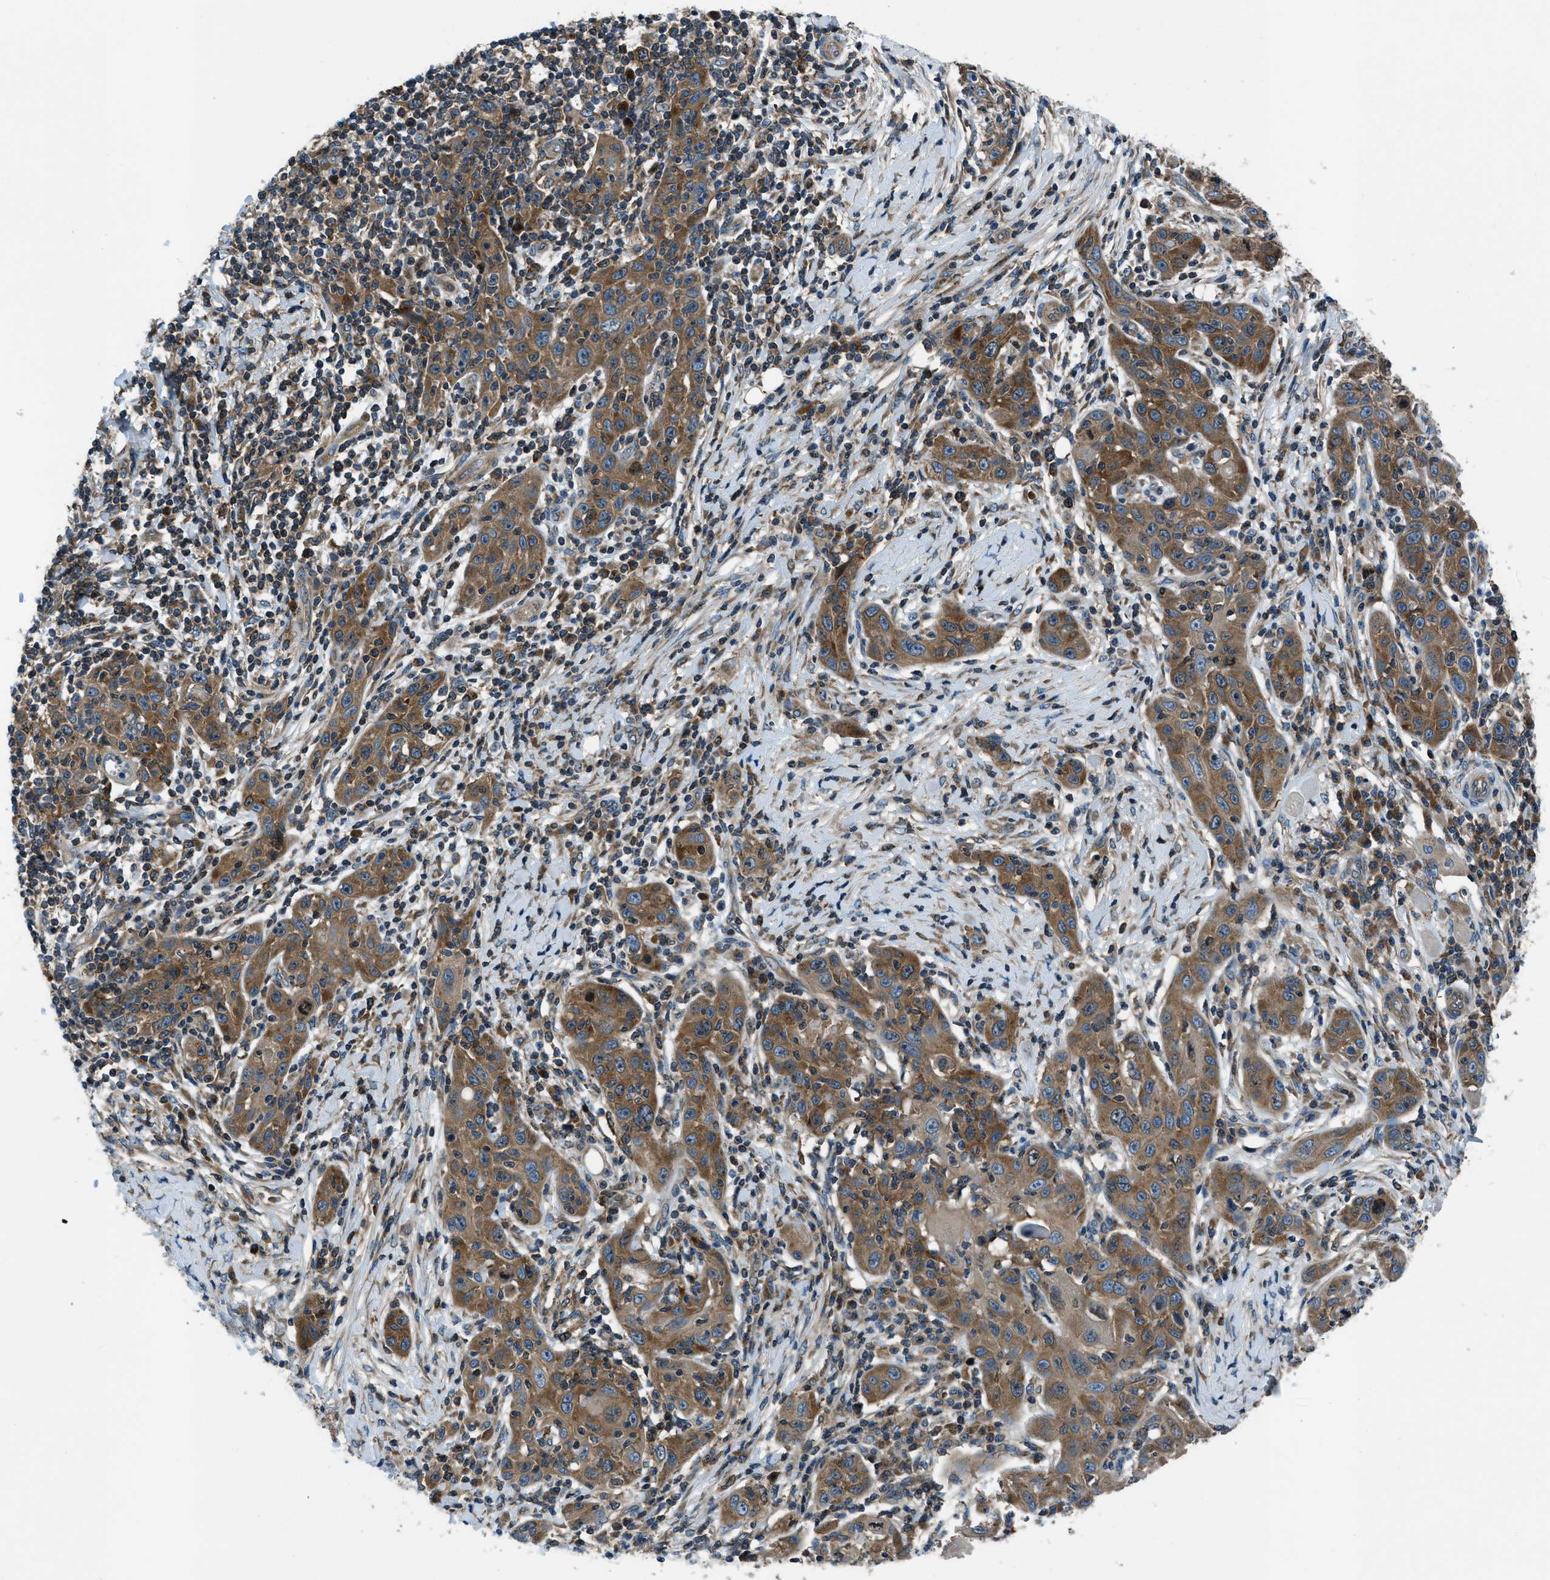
{"staining": {"intensity": "moderate", "quantity": ">75%", "location": "cytoplasmic/membranous"}, "tissue": "skin cancer", "cell_type": "Tumor cells", "image_type": "cancer", "snomed": [{"axis": "morphology", "description": "Squamous cell carcinoma, NOS"}, {"axis": "topography", "description": "Skin"}], "caption": "Immunohistochemistry (IHC) image of neoplastic tissue: human skin cancer stained using IHC exhibits medium levels of moderate protein expression localized specifically in the cytoplasmic/membranous of tumor cells, appearing as a cytoplasmic/membranous brown color.", "gene": "ARFGAP2", "patient": {"sex": "female", "age": 88}}